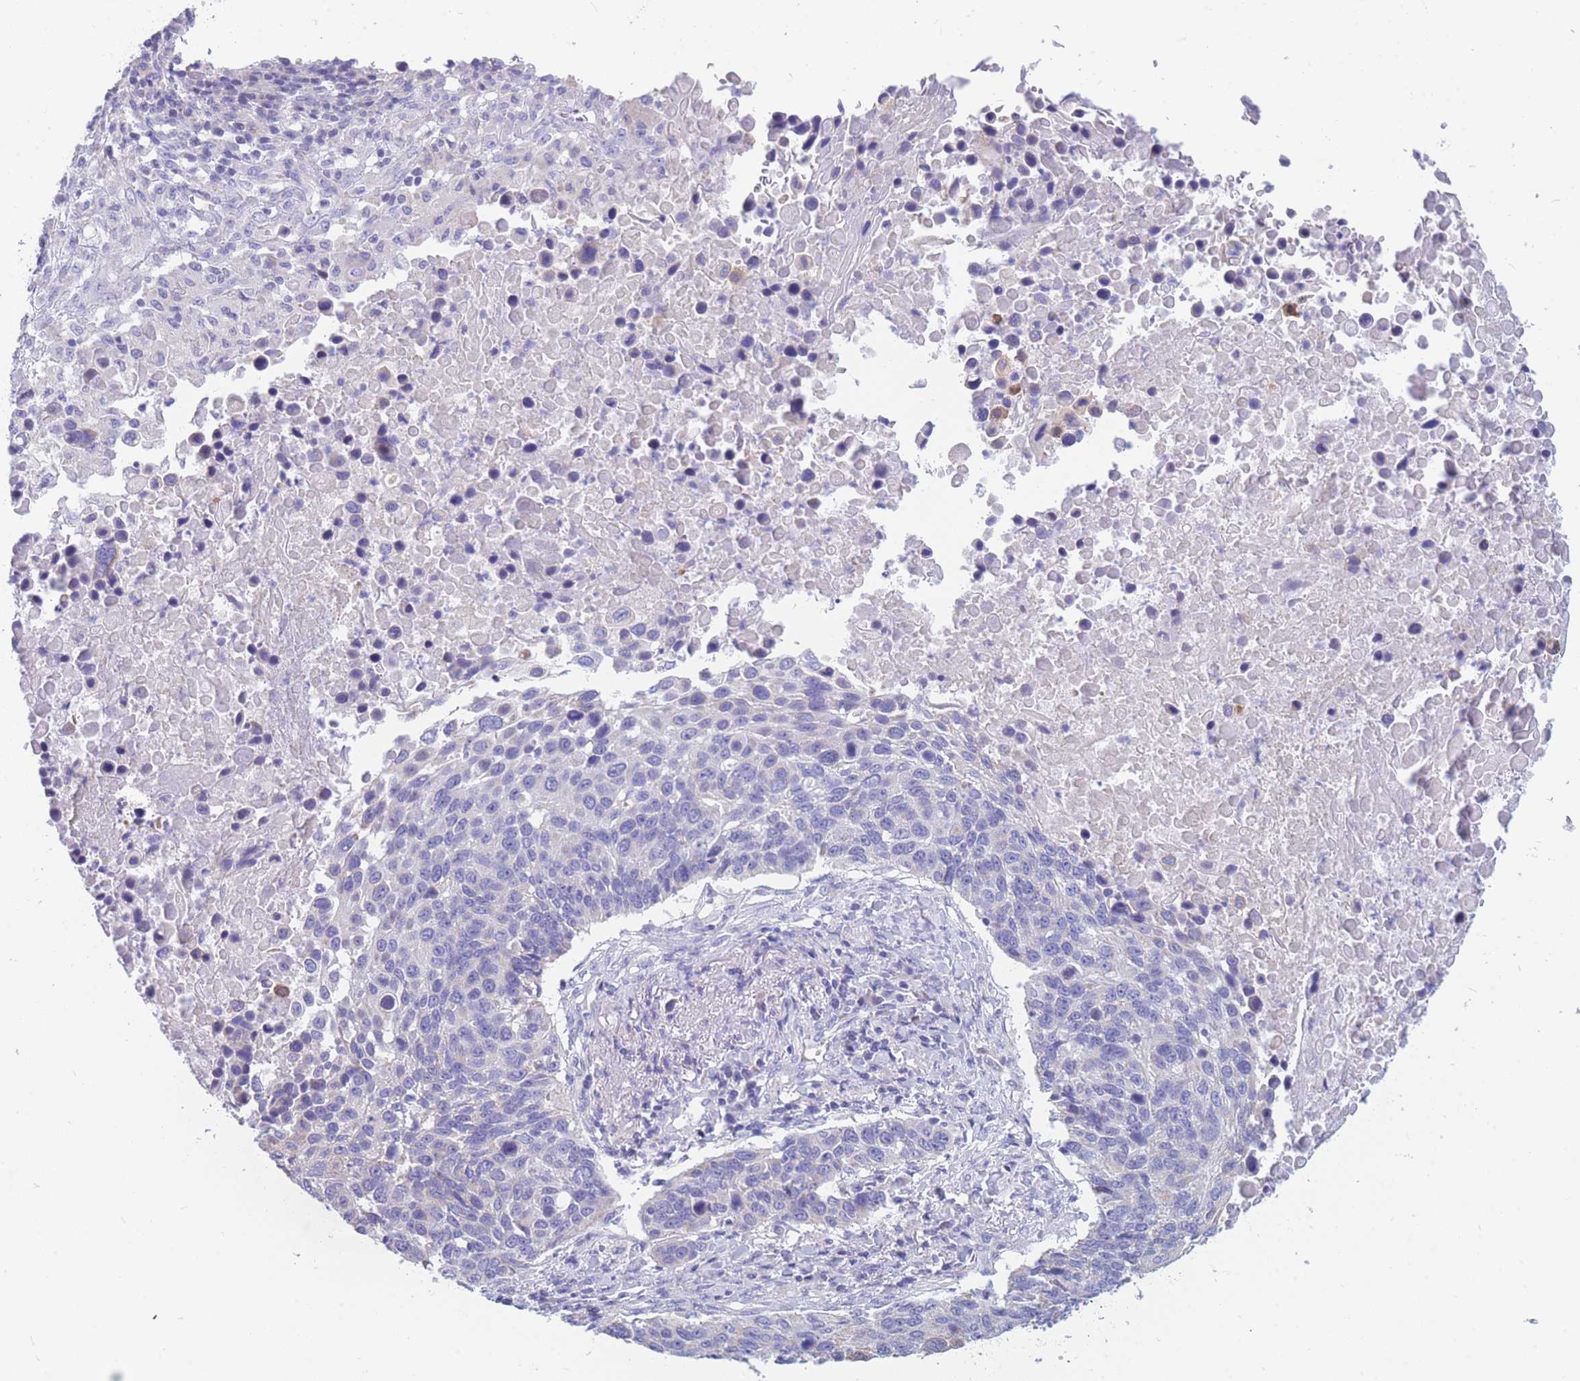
{"staining": {"intensity": "negative", "quantity": "none", "location": "none"}, "tissue": "lung cancer", "cell_type": "Tumor cells", "image_type": "cancer", "snomed": [{"axis": "morphology", "description": "Normal tissue, NOS"}, {"axis": "morphology", "description": "Squamous cell carcinoma, NOS"}, {"axis": "topography", "description": "Lymph node"}, {"axis": "topography", "description": "Lung"}], "caption": "Tumor cells show no significant staining in lung cancer (squamous cell carcinoma).", "gene": "DHRS11", "patient": {"sex": "male", "age": 66}}